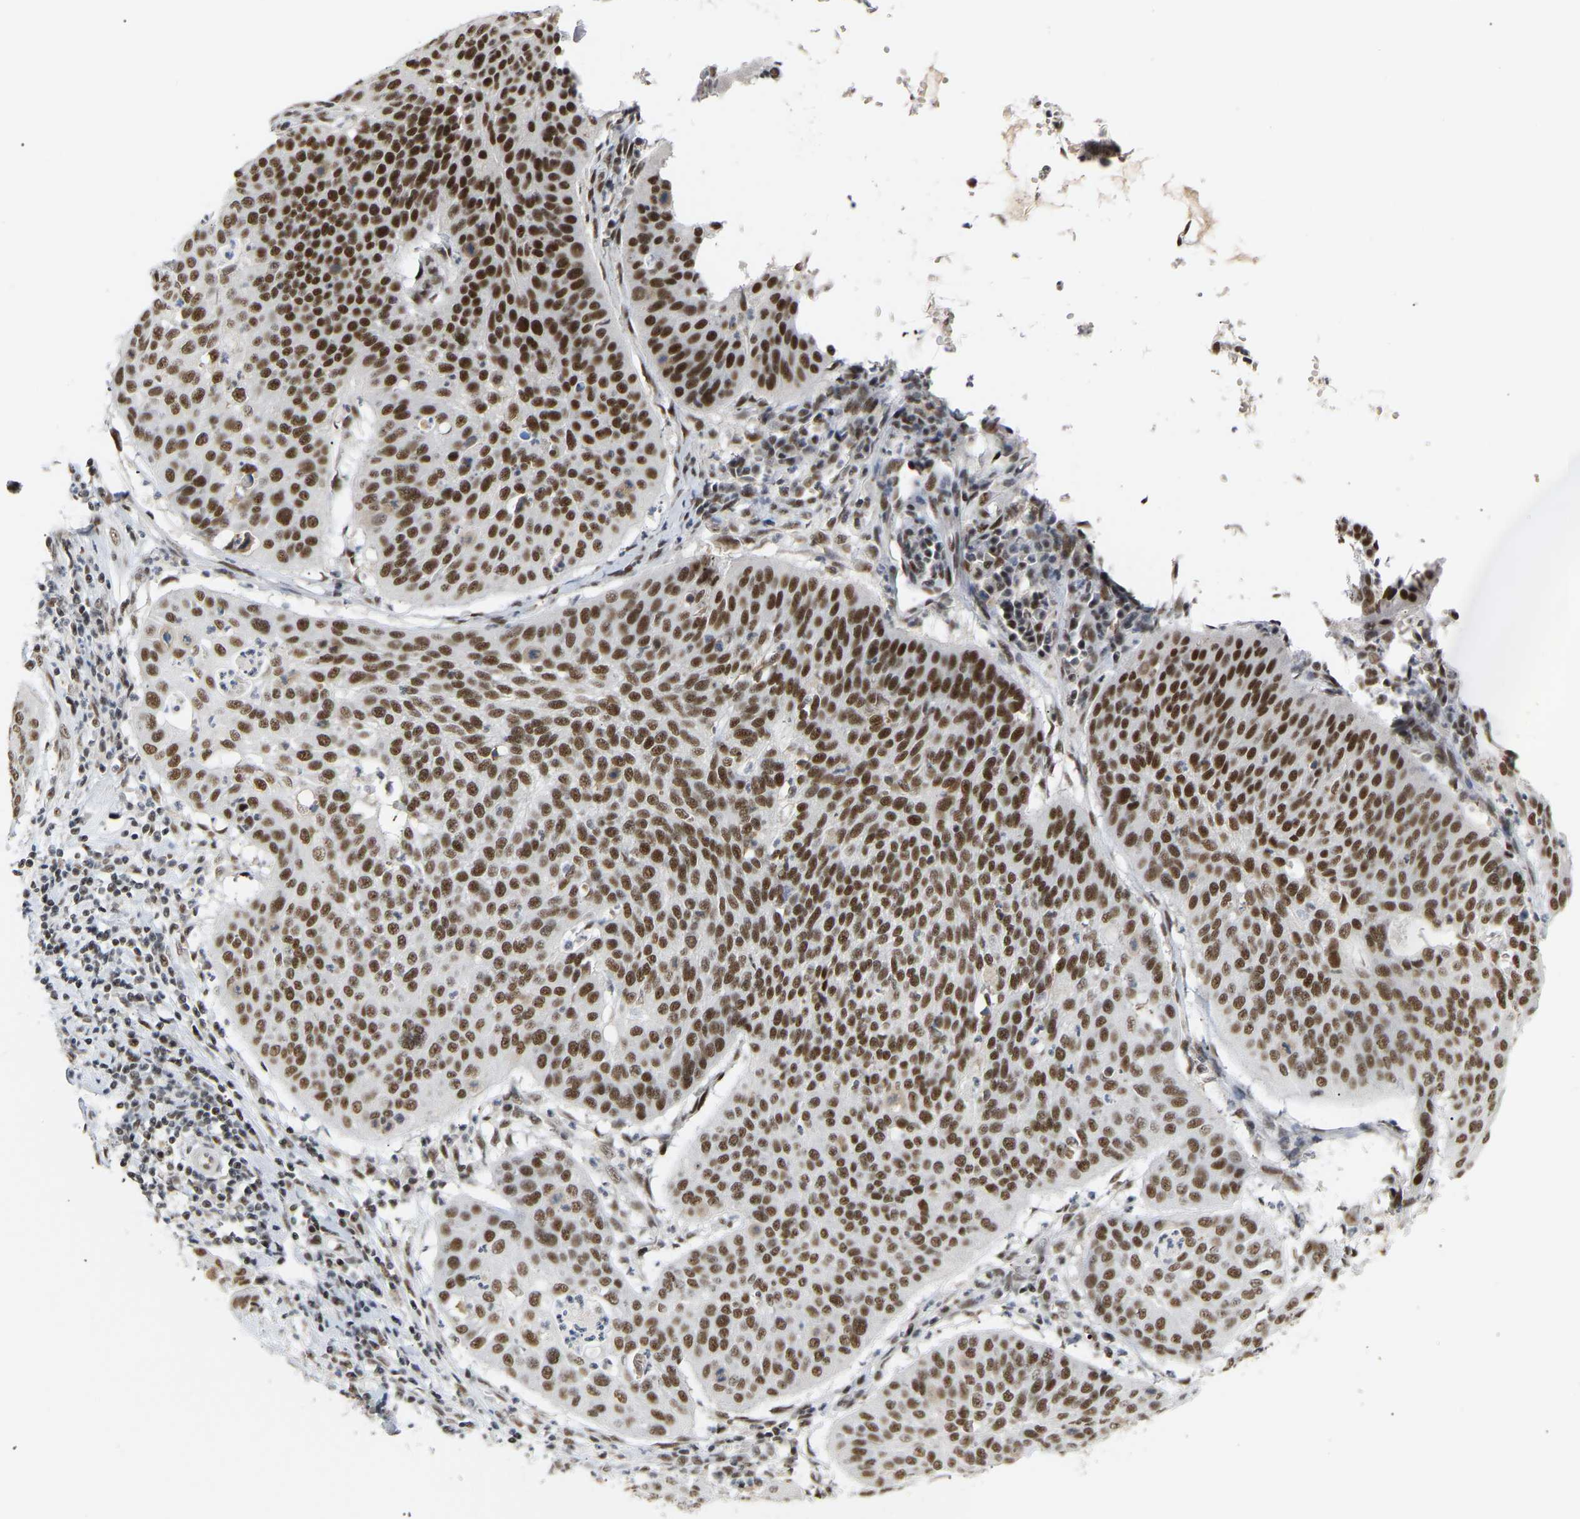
{"staining": {"intensity": "strong", "quantity": ">75%", "location": "nuclear"}, "tissue": "cervical cancer", "cell_type": "Tumor cells", "image_type": "cancer", "snomed": [{"axis": "morphology", "description": "Normal tissue, NOS"}, {"axis": "morphology", "description": "Squamous cell carcinoma, NOS"}, {"axis": "topography", "description": "Cervix"}], "caption": "This is an image of immunohistochemistry staining of cervical cancer (squamous cell carcinoma), which shows strong positivity in the nuclear of tumor cells.", "gene": "NELFB", "patient": {"sex": "female", "age": 39}}